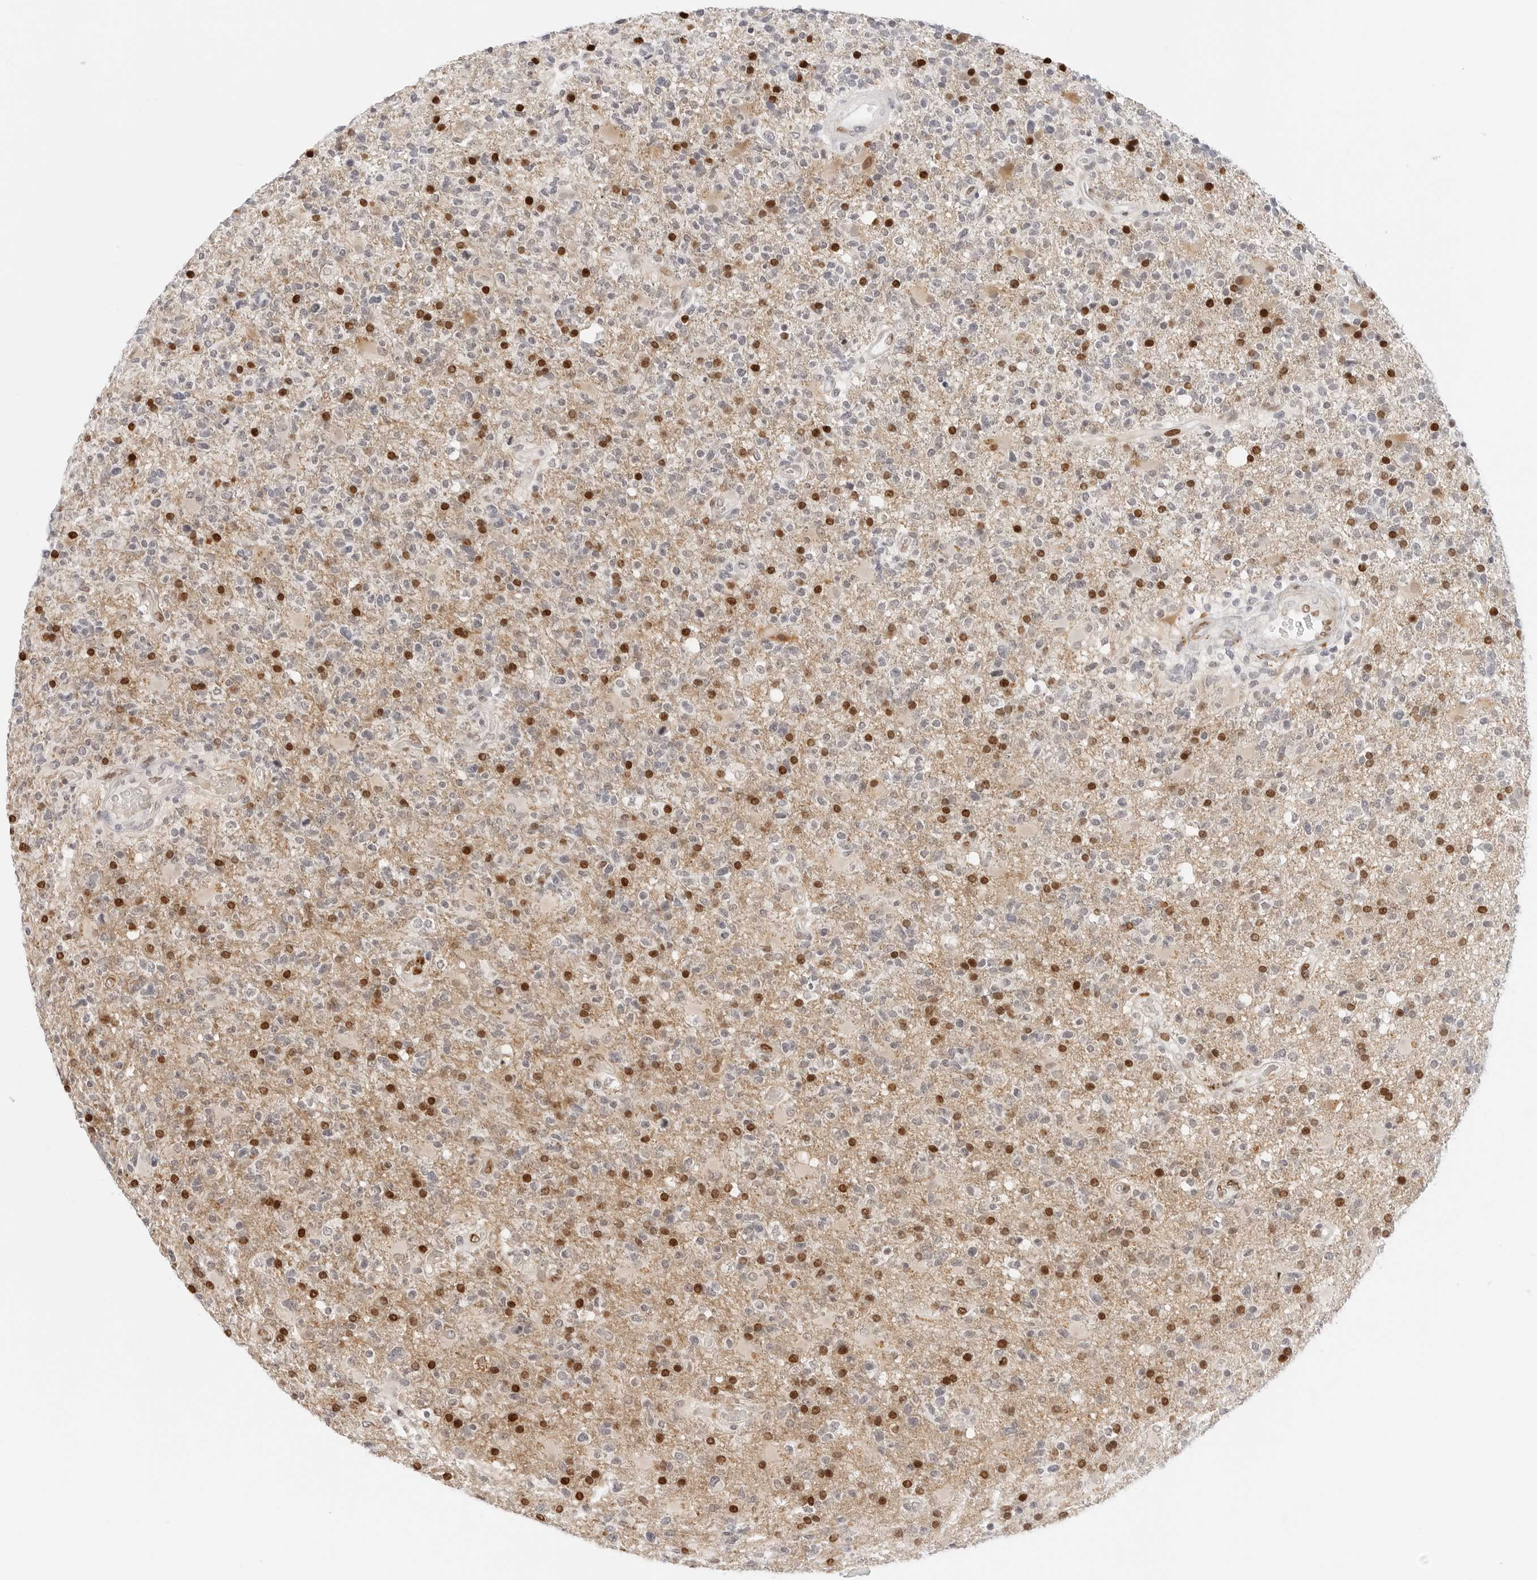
{"staining": {"intensity": "negative", "quantity": "none", "location": "none"}, "tissue": "glioma", "cell_type": "Tumor cells", "image_type": "cancer", "snomed": [{"axis": "morphology", "description": "Glioma, malignant, High grade"}, {"axis": "topography", "description": "Brain"}], "caption": "Human malignant glioma (high-grade) stained for a protein using immunohistochemistry (IHC) shows no expression in tumor cells.", "gene": "SPIDR", "patient": {"sex": "male", "age": 72}}